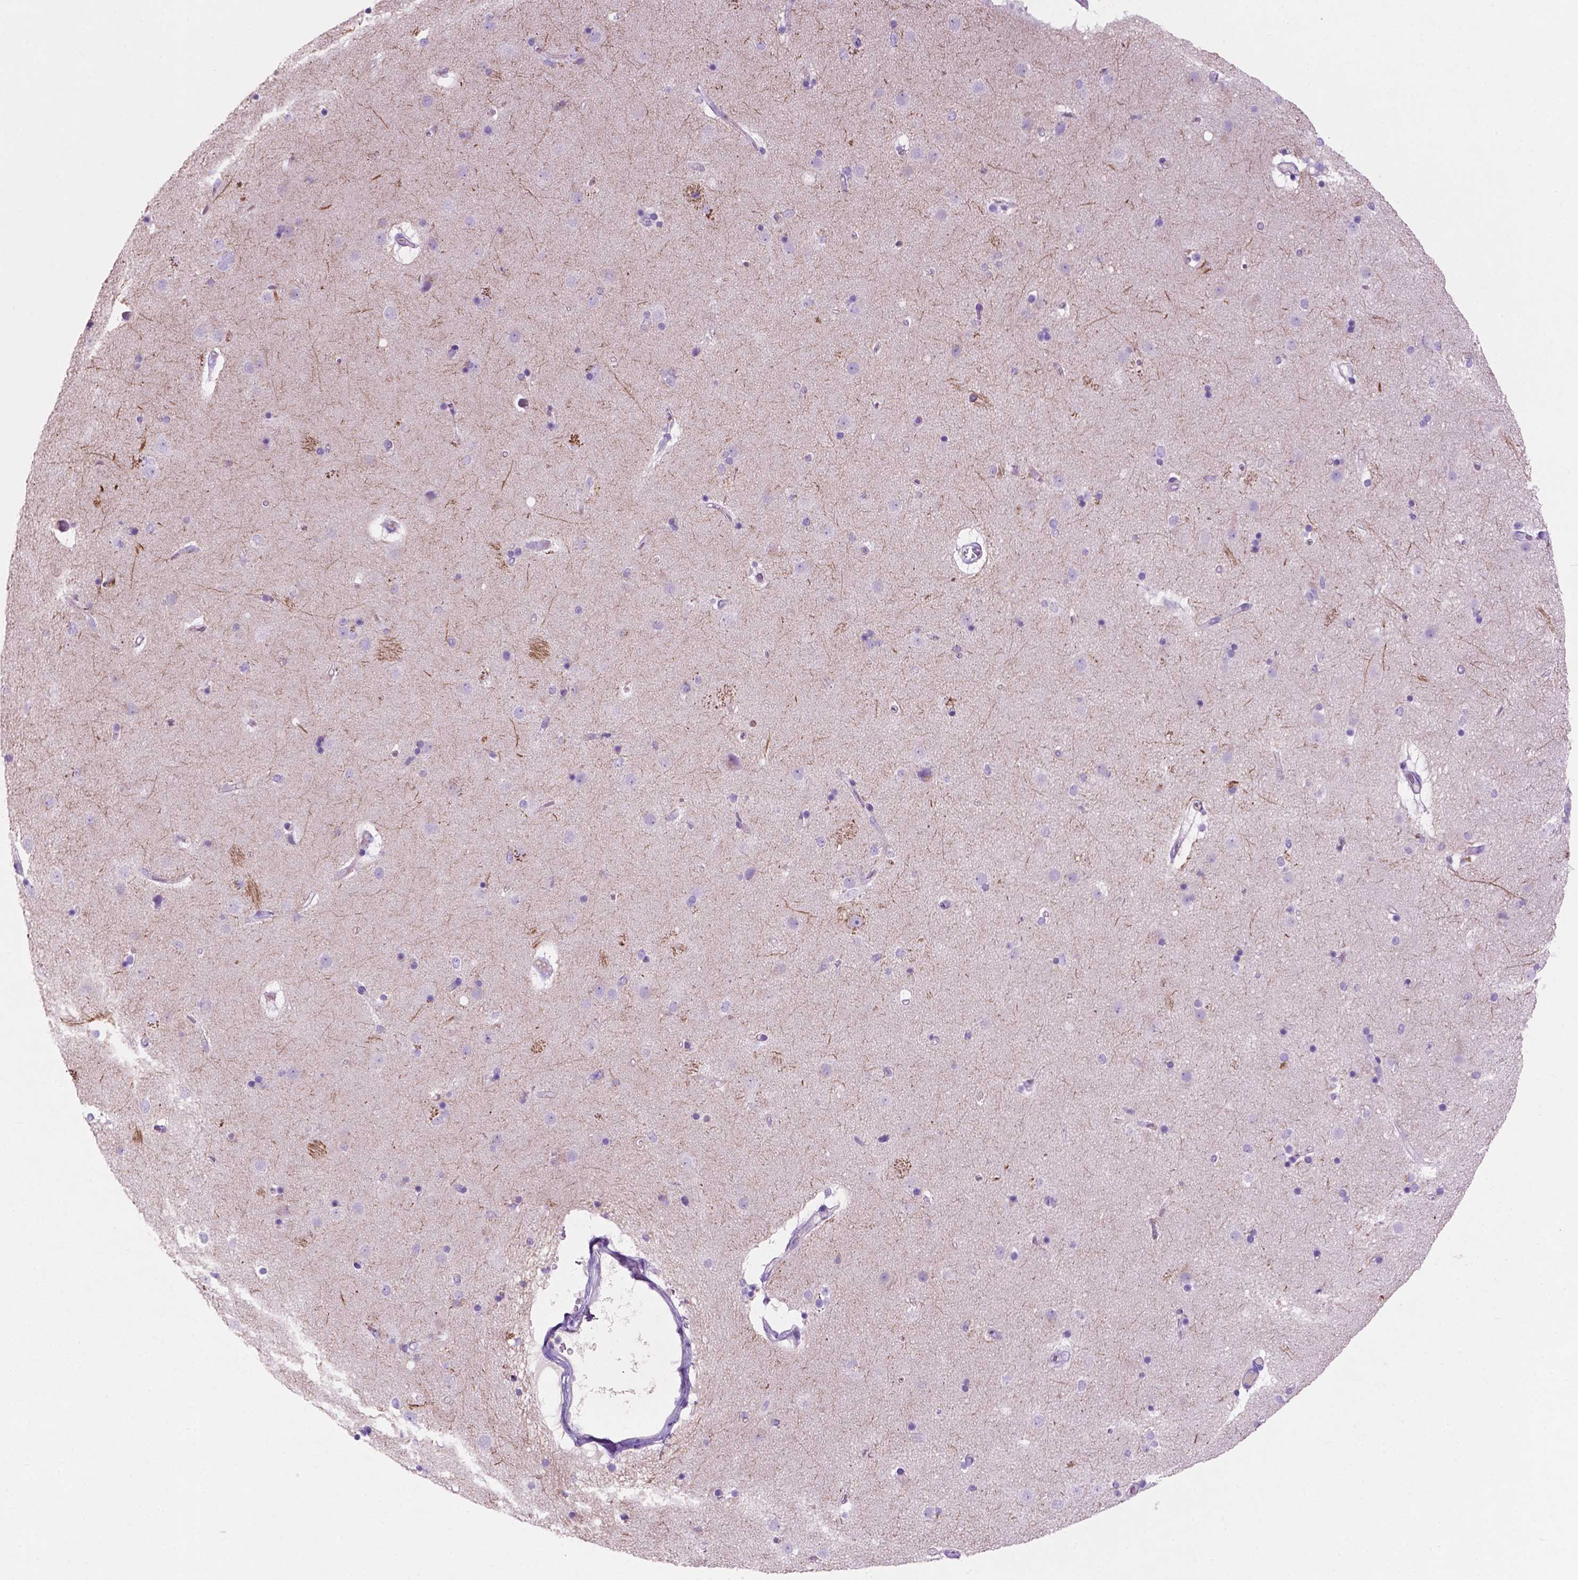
{"staining": {"intensity": "negative", "quantity": "none", "location": "none"}, "tissue": "caudate", "cell_type": "Glial cells", "image_type": "normal", "snomed": [{"axis": "morphology", "description": "Normal tissue, NOS"}, {"axis": "topography", "description": "Lateral ventricle wall"}], "caption": "This is an IHC micrograph of normal human caudate. There is no positivity in glial cells.", "gene": "POU4F1", "patient": {"sex": "female", "age": 71}}